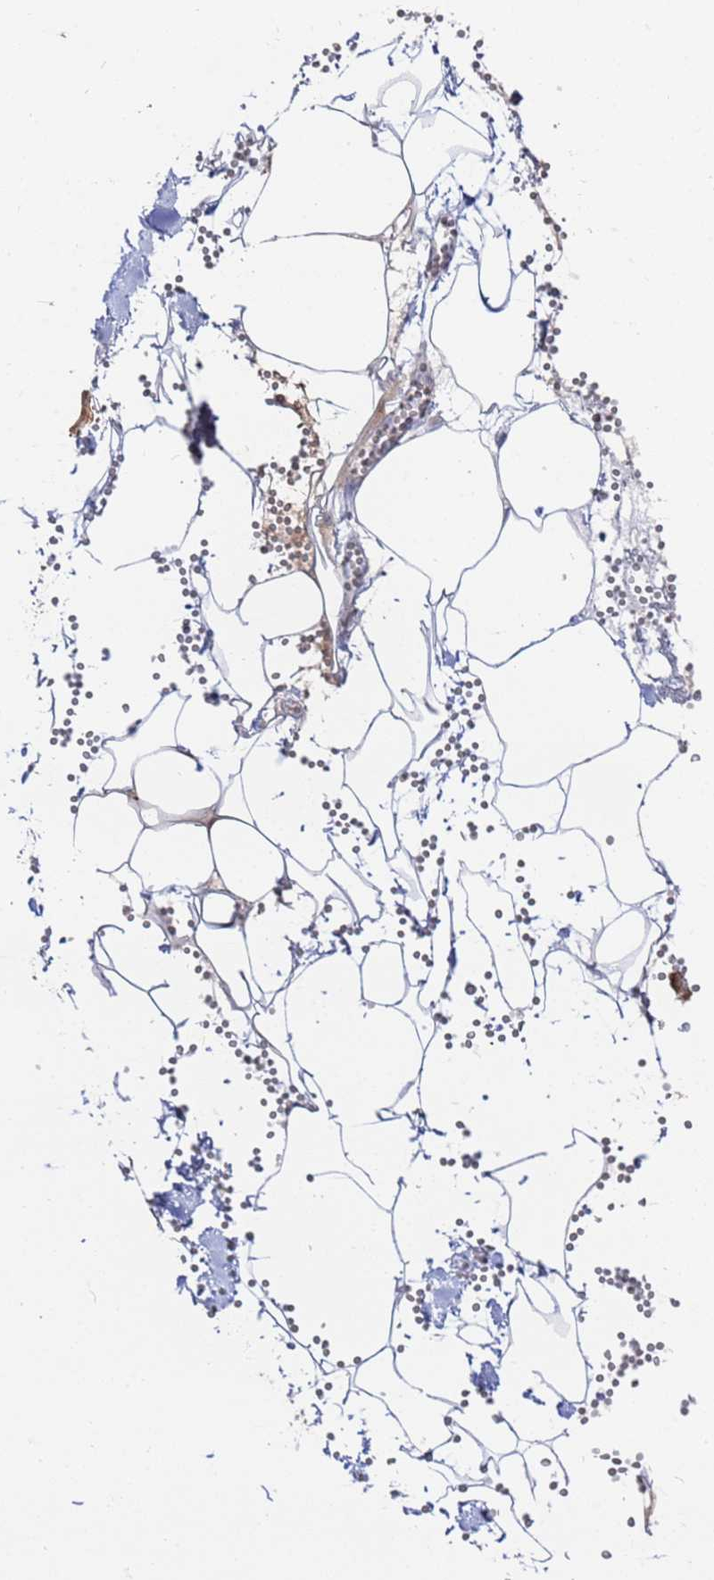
{"staining": {"intensity": "moderate", "quantity": ">75%", "location": "cytoplasmic/membranous"}, "tissue": "adipose tissue", "cell_type": "Adipocytes", "image_type": "normal", "snomed": [{"axis": "morphology", "description": "Normal tissue, NOS"}, {"axis": "topography", "description": "Gallbladder"}, {"axis": "topography", "description": "Peripheral nerve tissue"}], "caption": "Immunohistochemistry photomicrograph of normal adipose tissue: human adipose tissue stained using immunohistochemistry (IHC) exhibits medium levels of moderate protein expression localized specifically in the cytoplasmic/membranous of adipocytes, appearing as a cytoplasmic/membranous brown color.", "gene": "GLUD1", "patient": {"sex": "male", "age": 38}}